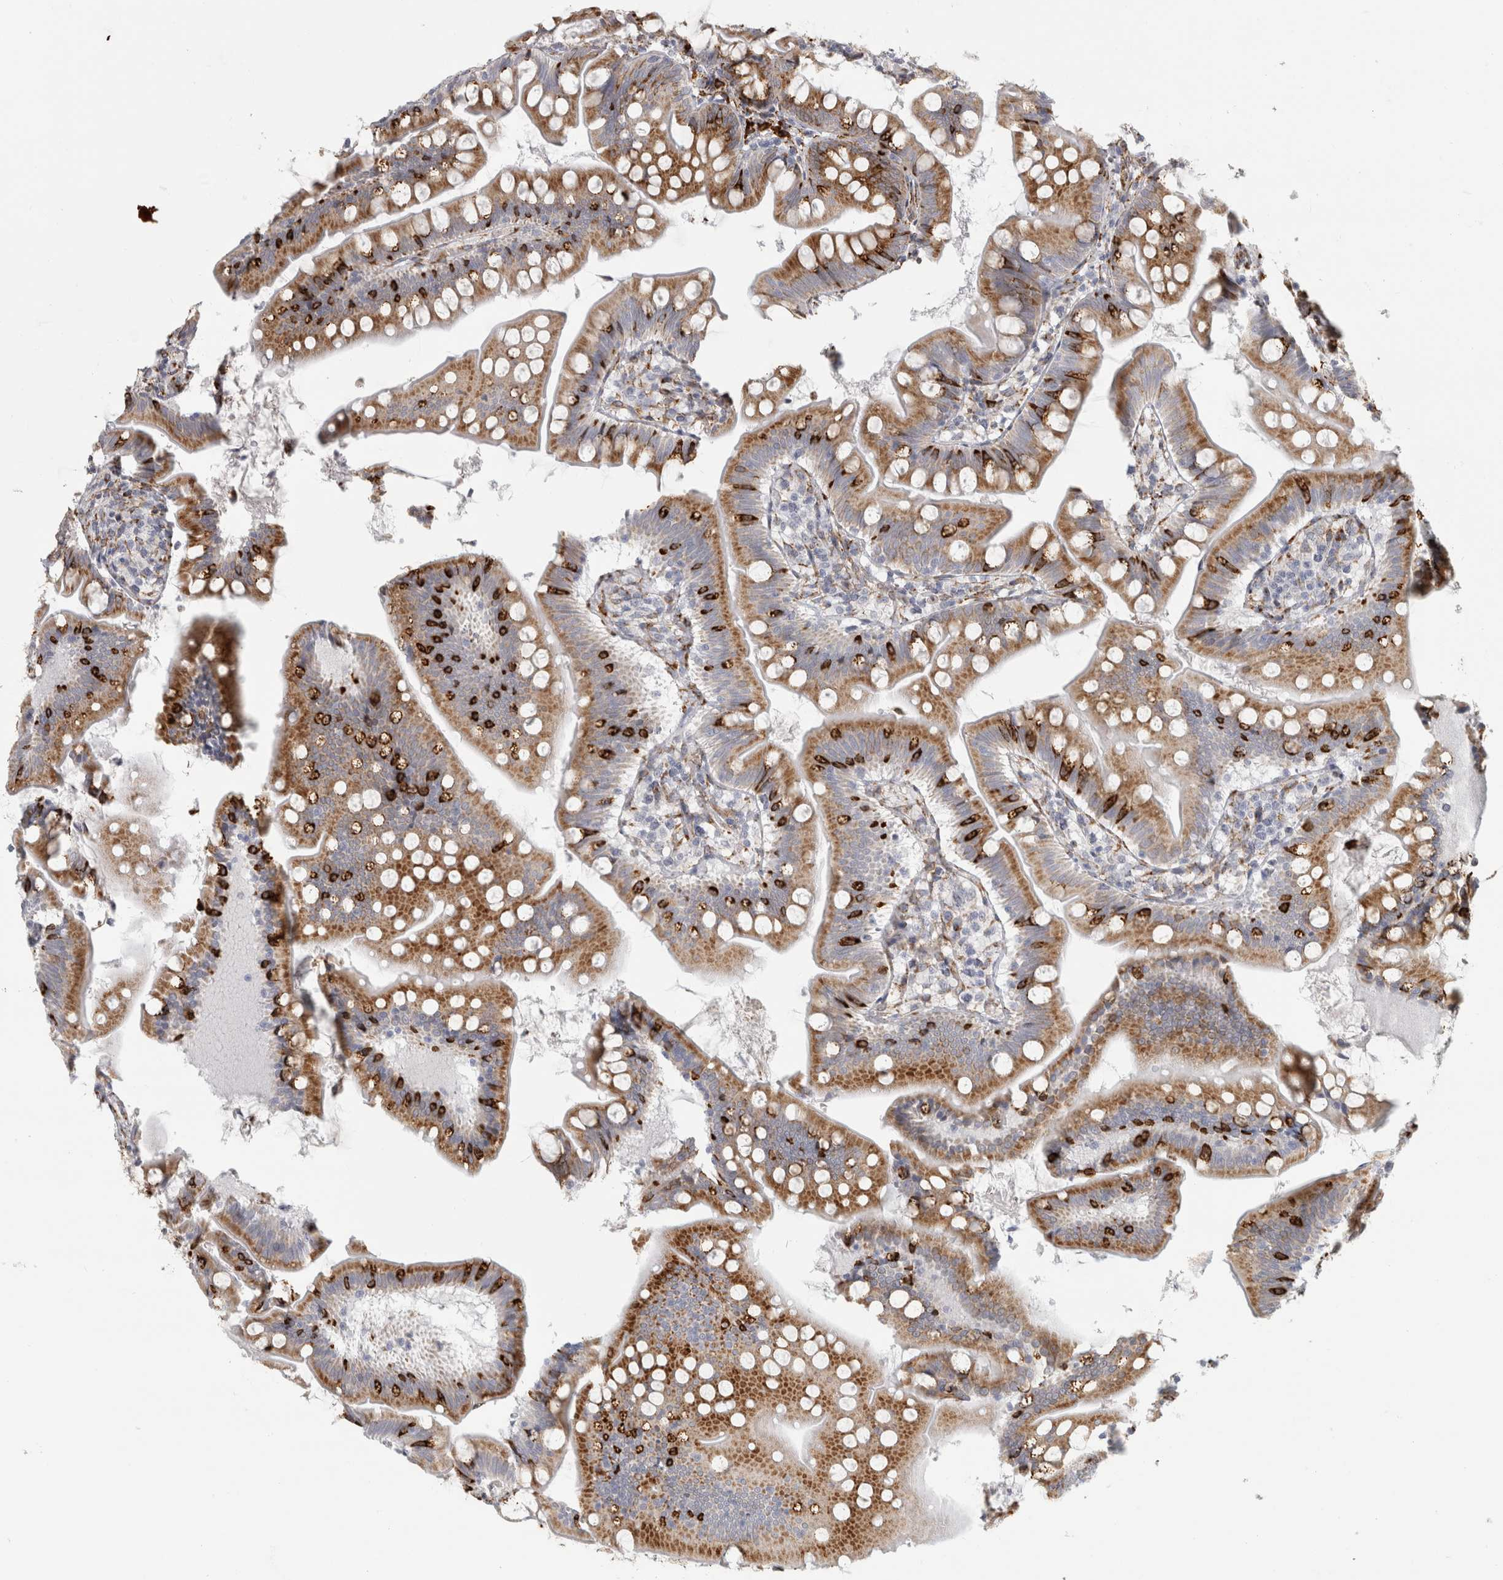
{"staining": {"intensity": "moderate", "quantity": ">75%", "location": "cytoplasmic/membranous"}, "tissue": "small intestine", "cell_type": "Glandular cells", "image_type": "normal", "snomed": [{"axis": "morphology", "description": "Normal tissue, NOS"}, {"axis": "topography", "description": "Small intestine"}], "caption": "Immunohistochemical staining of unremarkable small intestine demonstrates medium levels of moderate cytoplasmic/membranous positivity in about >75% of glandular cells. (DAB (3,3'-diaminobenzidine) IHC, brown staining for protein, blue staining for nuclei).", "gene": "OSTN", "patient": {"sex": "male", "age": 7}}